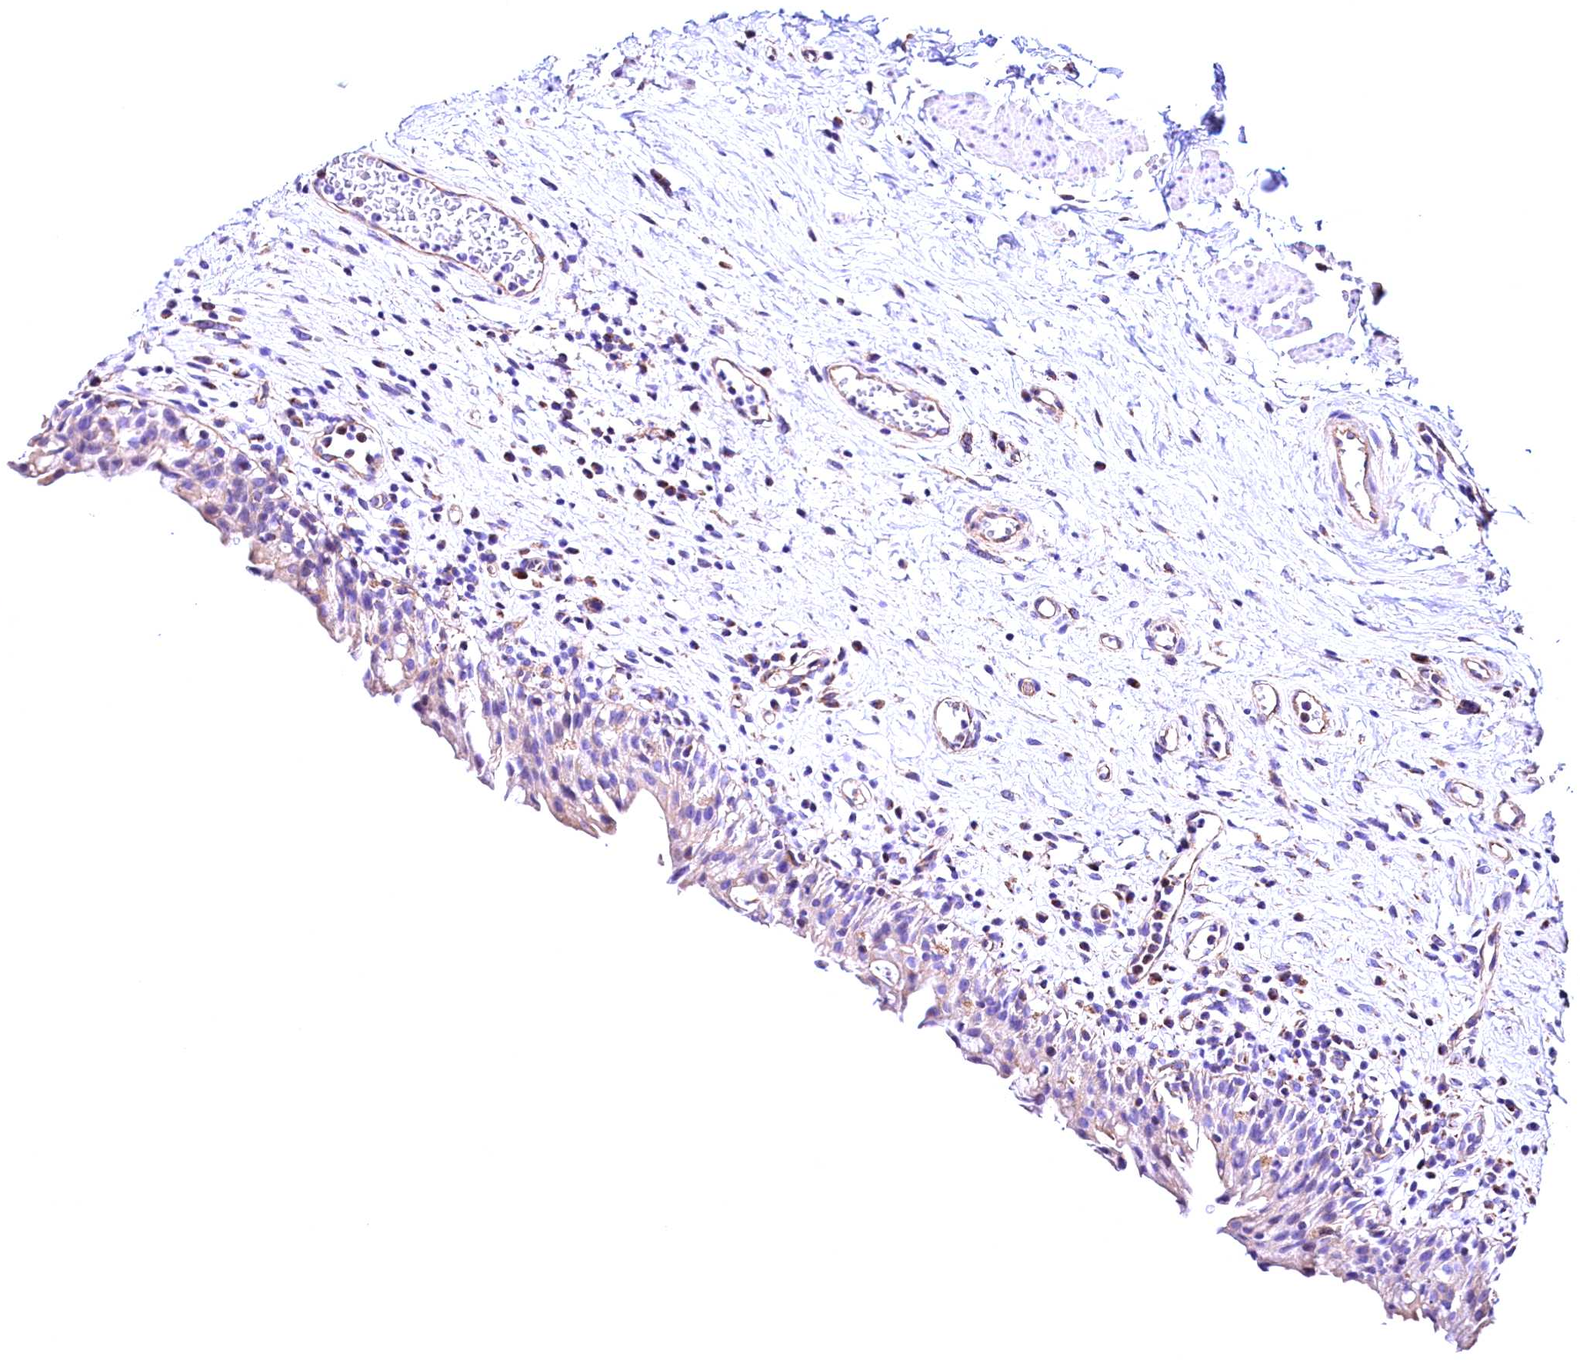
{"staining": {"intensity": "weak", "quantity": "<25%", "location": "cytoplasmic/membranous"}, "tissue": "urinary bladder", "cell_type": "Urothelial cells", "image_type": "normal", "snomed": [{"axis": "morphology", "description": "Normal tissue, NOS"}, {"axis": "morphology", "description": "Inflammation, NOS"}, {"axis": "topography", "description": "Urinary bladder"}], "caption": "Immunohistochemical staining of normal urinary bladder demonstrates no significant positivity in urothelial cells.", "gene": "ACAA2", "patient": {"sex": "male", "age": 63}}